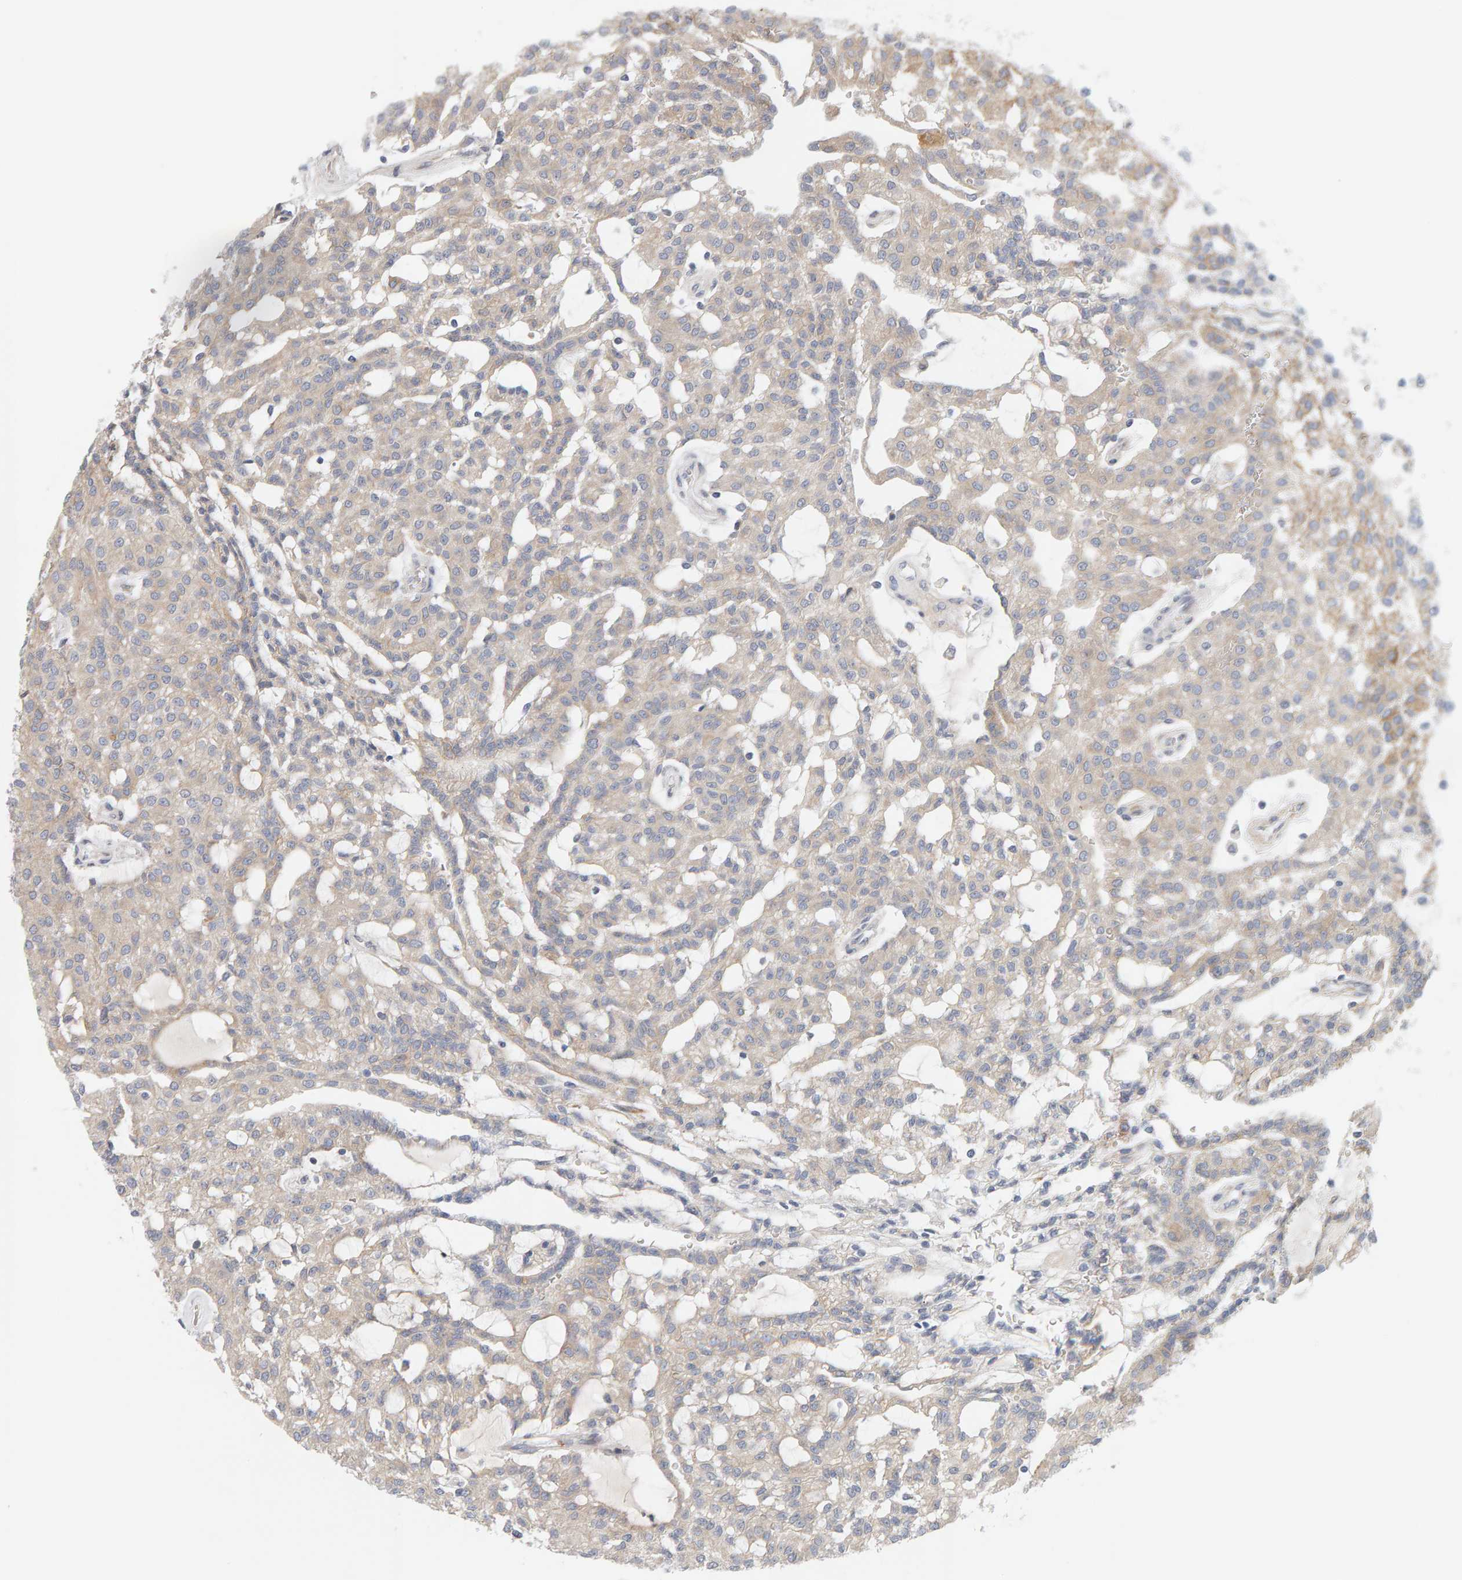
{"staining": {"intensity": "weak", "quantity": "25%-75%", "location": "cytoplasmic/membranous"}, "tissue": "renal cancer", "cell_type": "Tumor cells", "image_type": "cancer", "snomed": [{"axis": "morphology", "description": "Adenocarcinoma, NOS"}, {"axis": "topography", "description": "Kidney"}], "caption": "About 25%-75% of tumor cells in renal cancer (adenocarcinoma) display weak cytoplasmic/membranous protein positivity as visualized by brown immunohistochemical staining.", "gene": "ENGASE", "patient": {"sex": "male", "age": 63}}